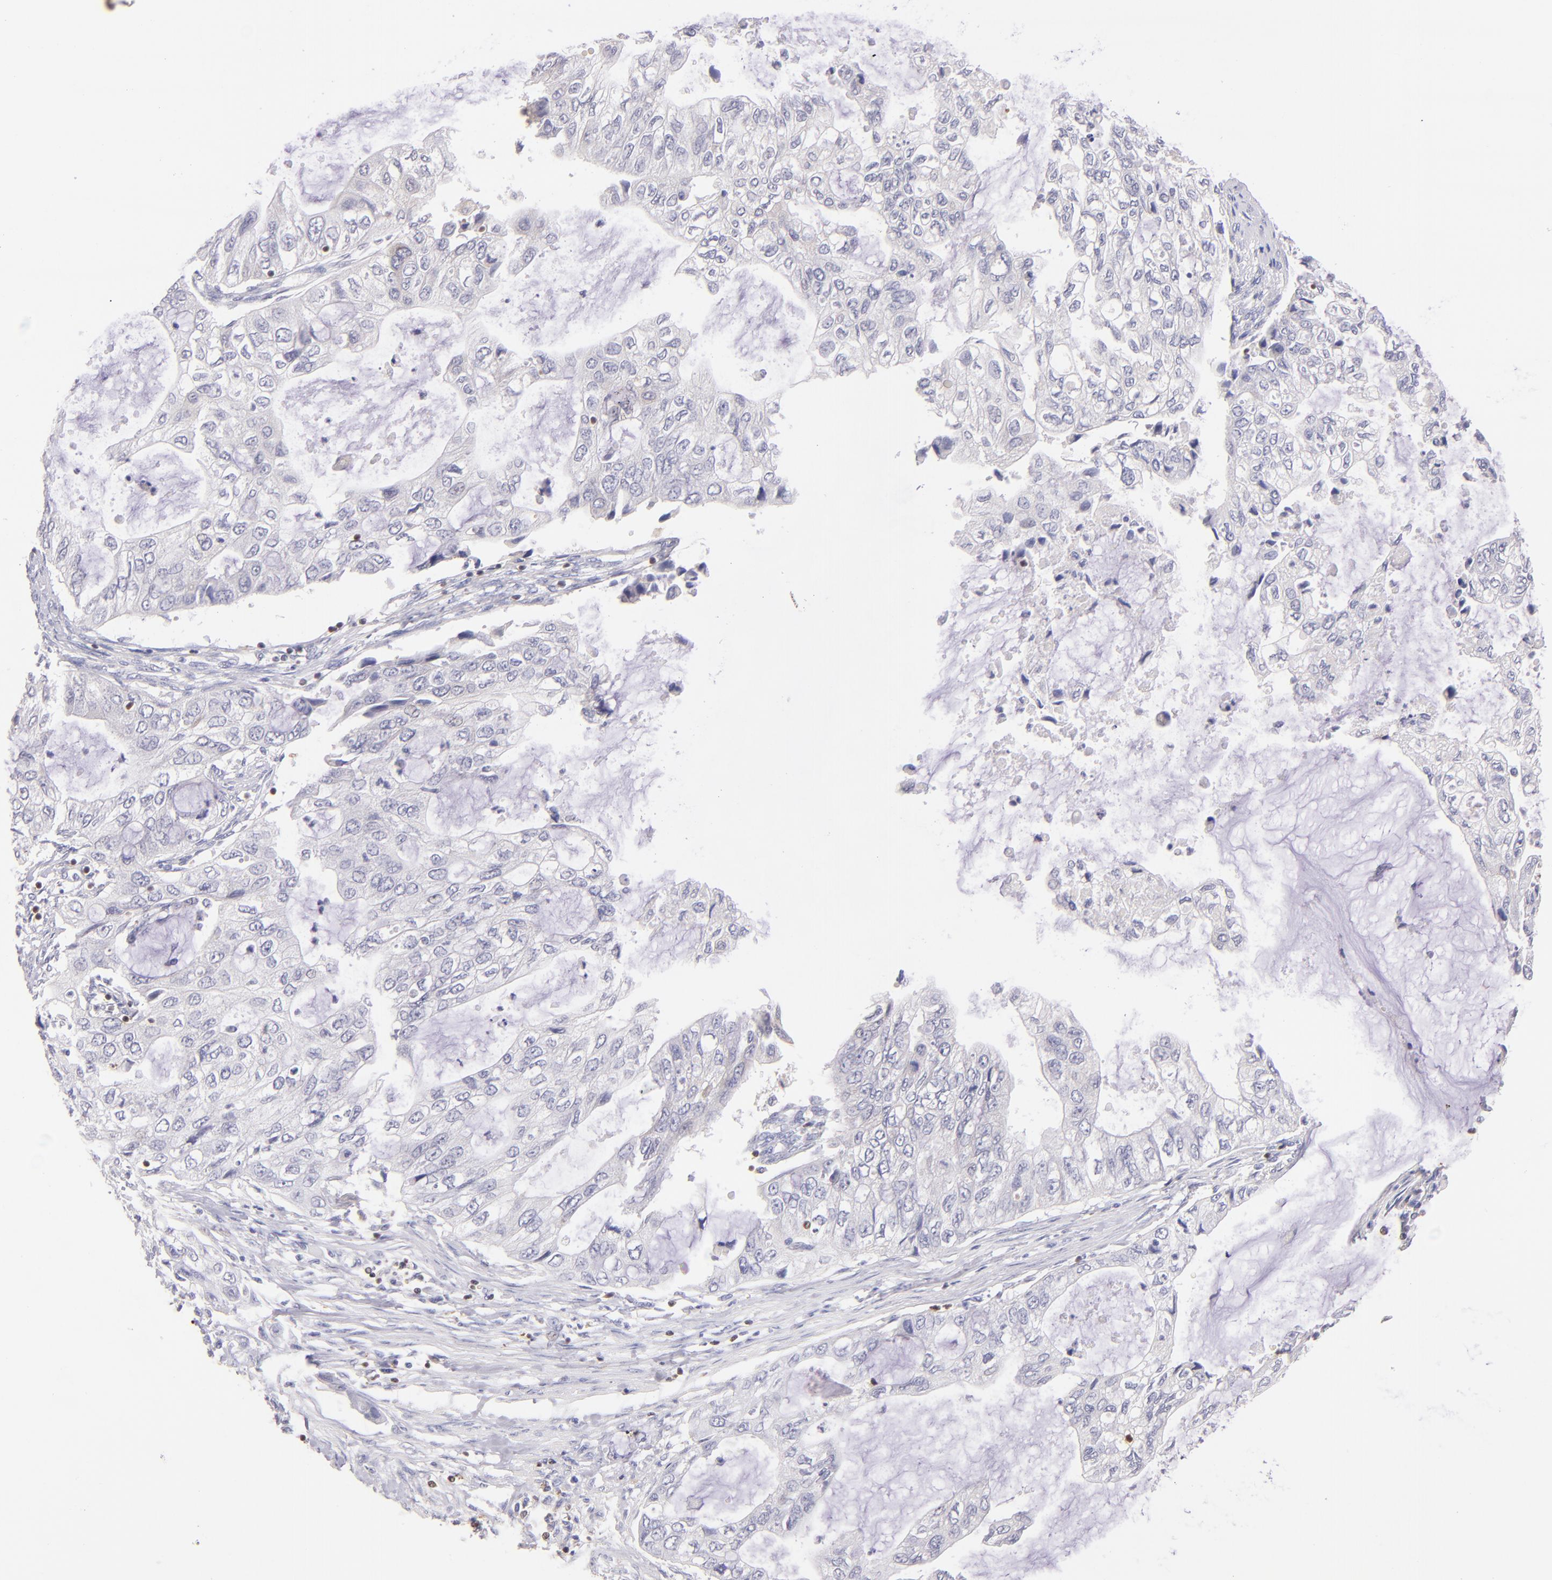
{"staining": {"intensity": "negative", "quantity": "none", "location": "none"}, "tissue": "stomach cancer", "cell_type": "Tumor cells", "image_type": "cancer", "snomed": [{"axis": "morphology", "description": "Adenocarcinoma, NOS"}, {"axis": "topography", "description": "Stomach, upper"}], "caption": "This photomicrograph is of stomach adenocarcinoma stained with immunohistochemistry to label a protein in brown with the nuclei are counter-stained blue. There is no expression in tumor cells.", "gene": "ZAP70", "patient": {"sex": "female", "age": 52}}